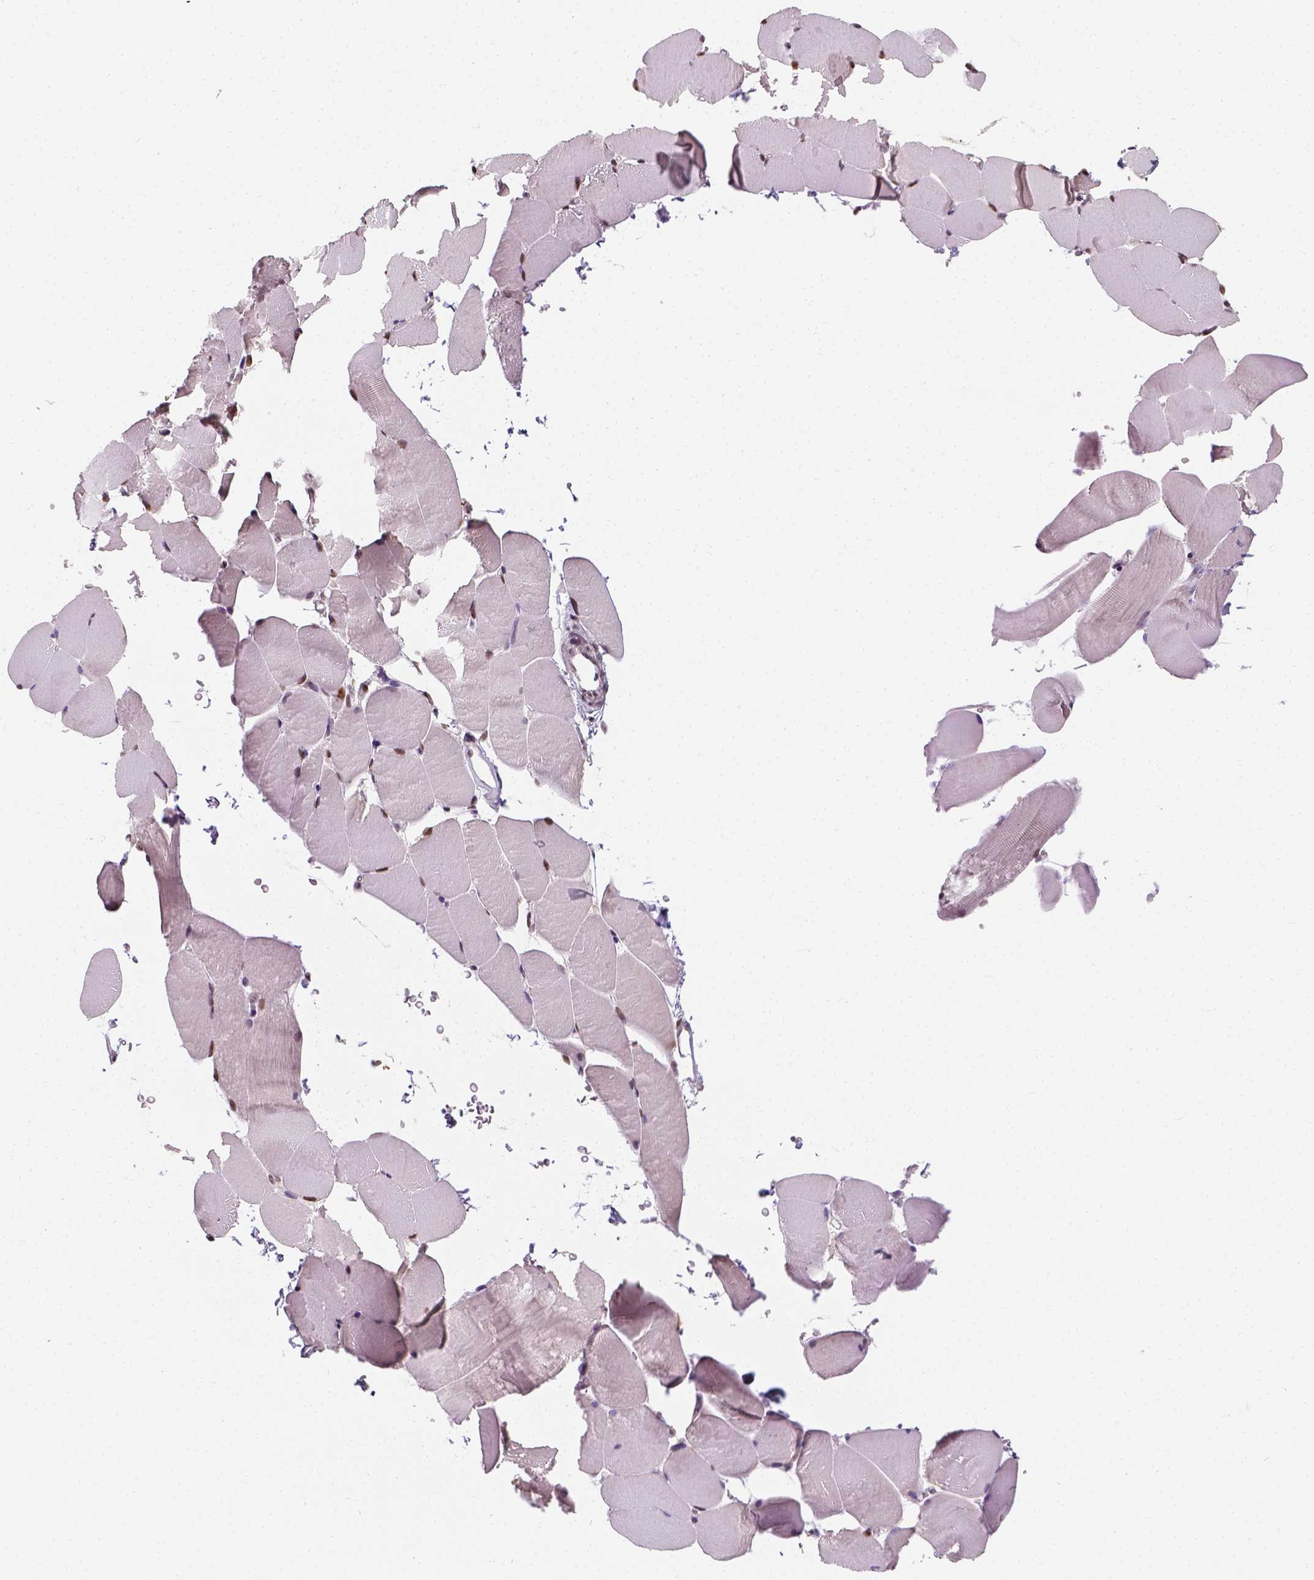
{"staining": {"intensity": "moderate", "quantity": ">75%", "location": "nuclear"}, "tissue": "skeletal muscle", "cell_type": "Myocytes", "image_type": "normal", "snomed": [{"axis": "morphology", "description": "Normal tissue, NOS"}, {"axis": "topography", "description": "Skeletal muscle"}], "caption": "The photomicrograph reveals staining of normal skeletal muscle, revealing moderate nuclear protein expression (brown color) within myocytes.", "gene": "C1orf112", "patient": {"sex": "female", "age": 37}}